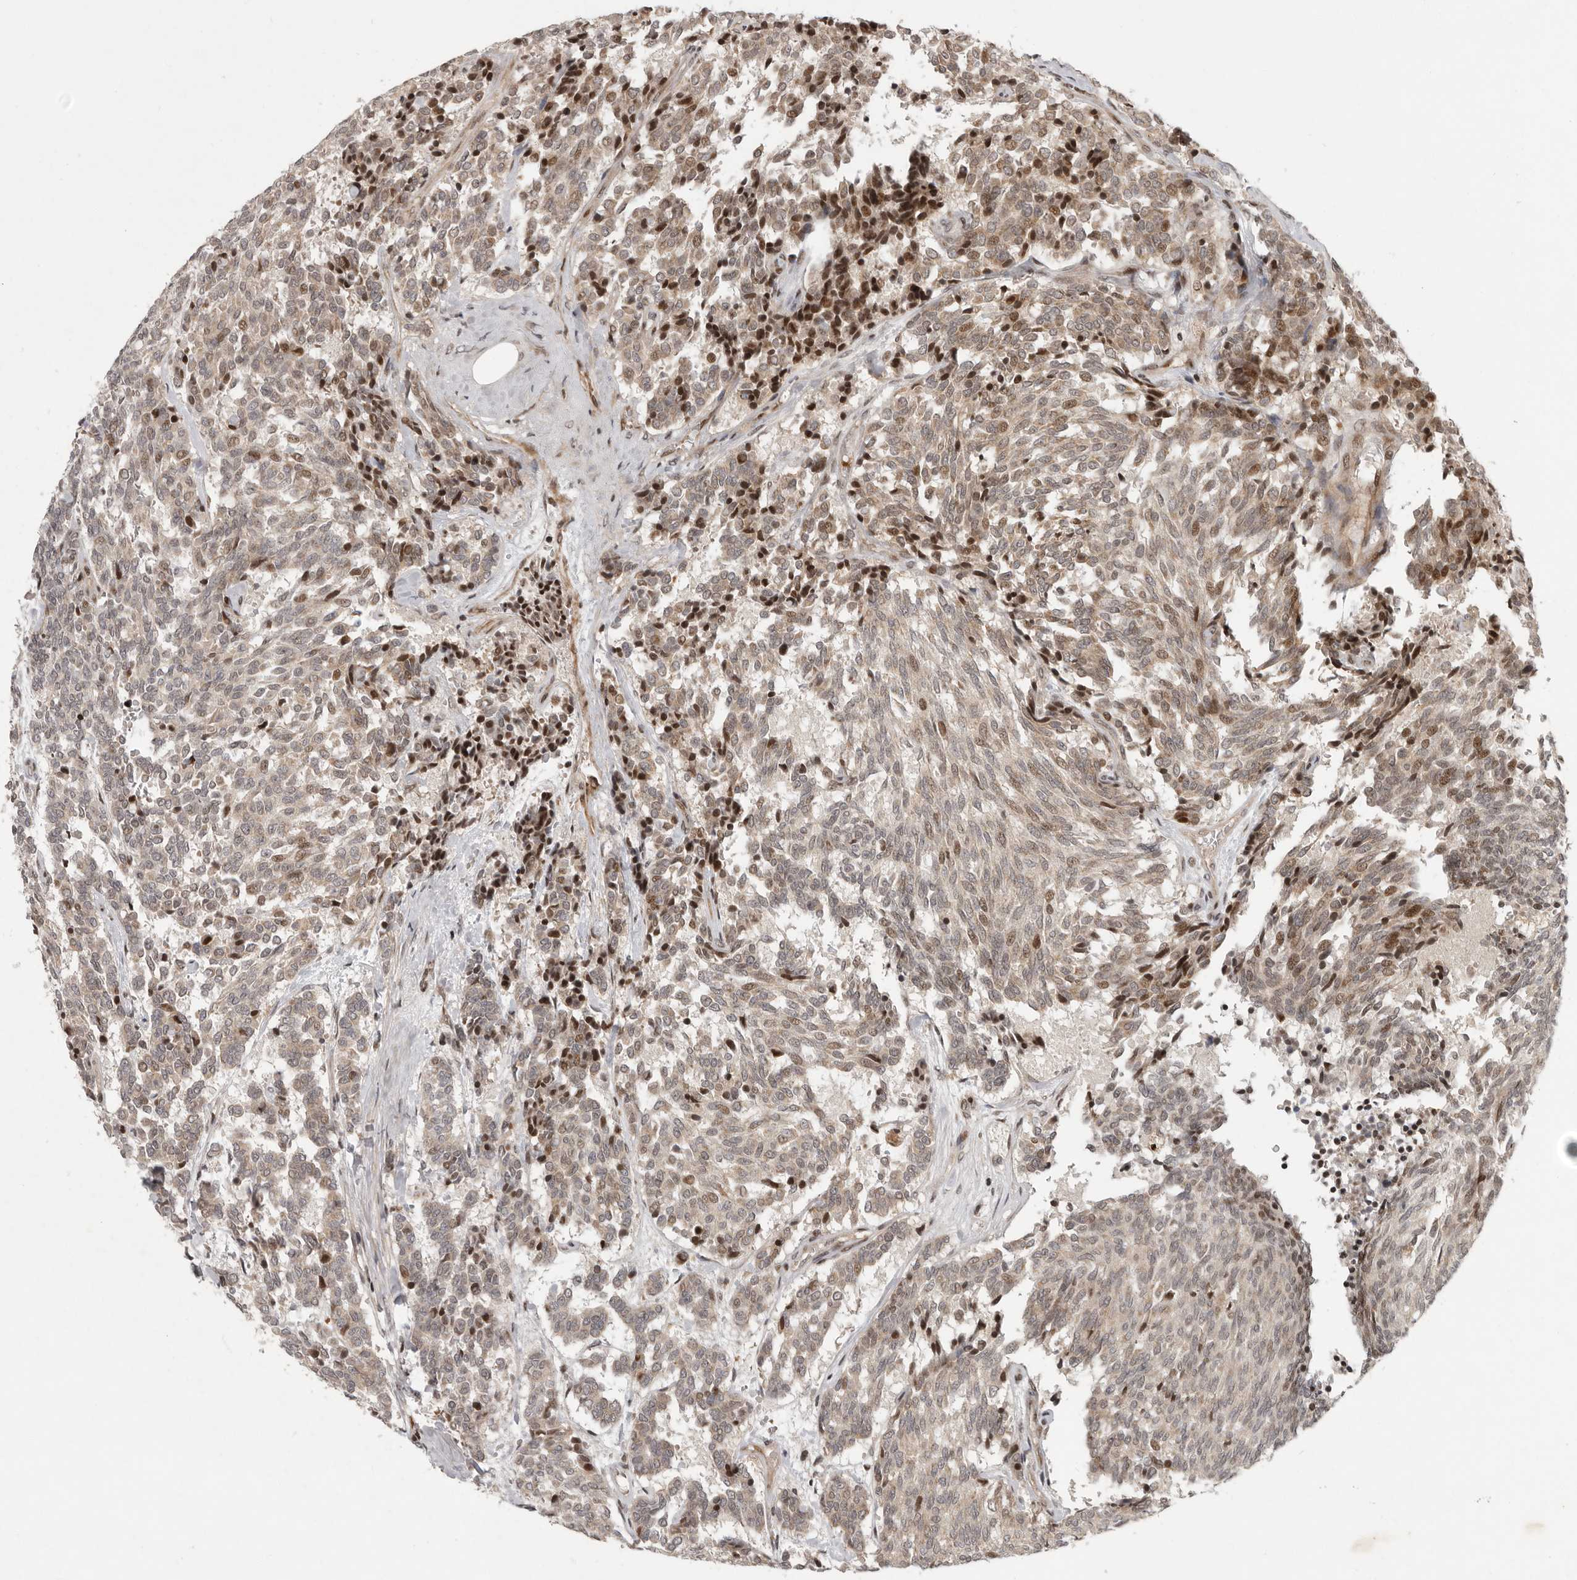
{"staining": {"intensity": "moderate", "quantity": "25%-75%", "location": "cytoplasmic/membranous,nuclear"}, "tissue": "carcinoid", "cell_type": "Tumor cells", "image_type": "cancer", "snomed": [{"axis": "morphology", "description": "Carcinoid, malignant, NOS"}, {"axis": "topography", "description": "Pancreas"}], "caption": "DAB immunohistochemical staining of human carcinoid shows moderate cytoplasmic/membranous and nuclear protein staining in about 25%-75% of tumor cells.", "gene": "RABIF", "patient": {"sex": "female", "age": 54}}